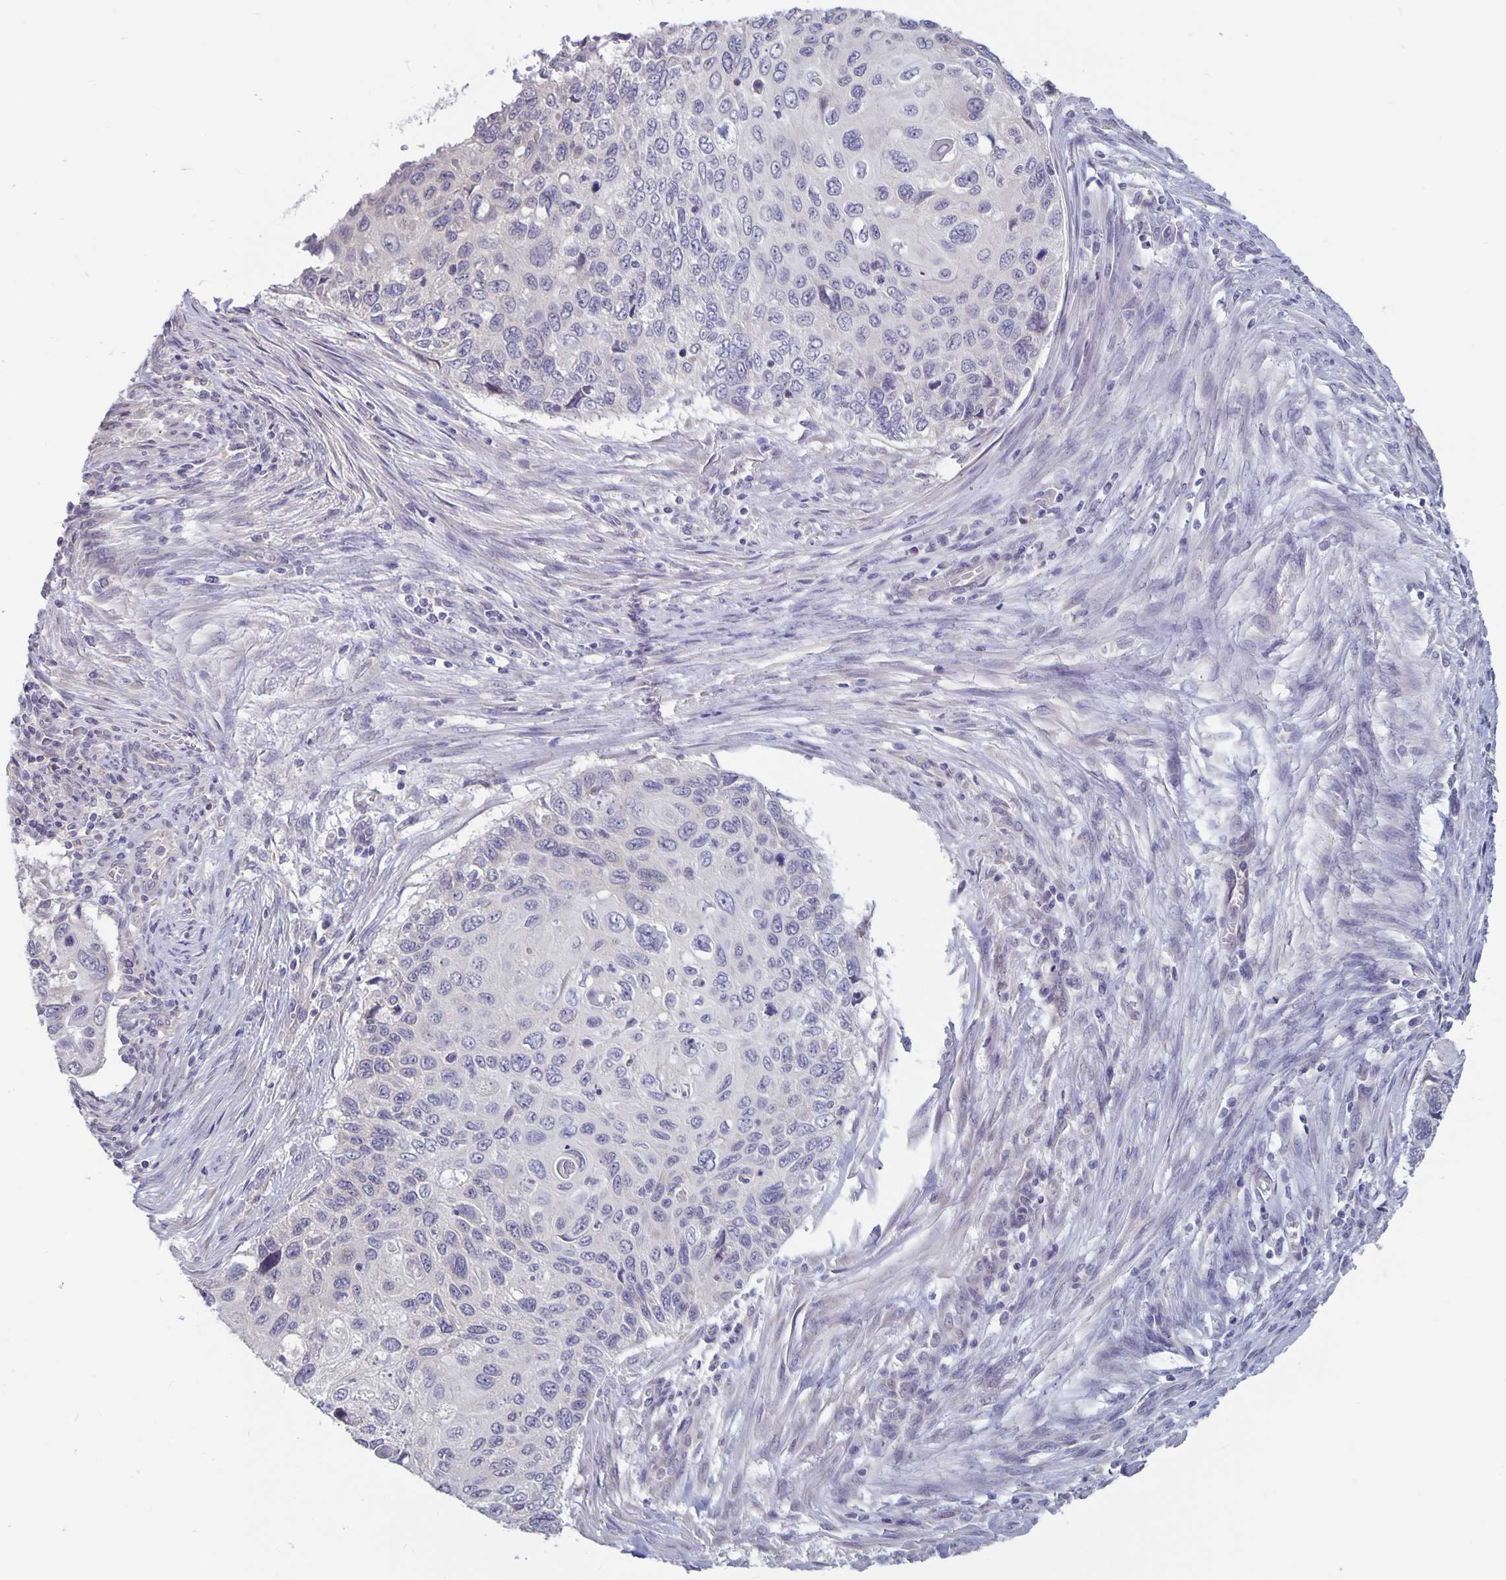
{"staining": {"intensity": "negative", "quantity": "none", "location": "none"}, "tissue": "cervical cancer", "cell_type": "Tumor cells", "image_type": "cancer", "snomed": [{"axis": "morphology", "description": "Squamous cell carcinoma, NOS"}, {"axis": "topography", "description": "Cervix"}], "caption": "Protein analysis of cervical cancer reveals no significant expression in tumor cells.", "gene": "PLCB3", "patient": {"sex": "female", "age": 70}}